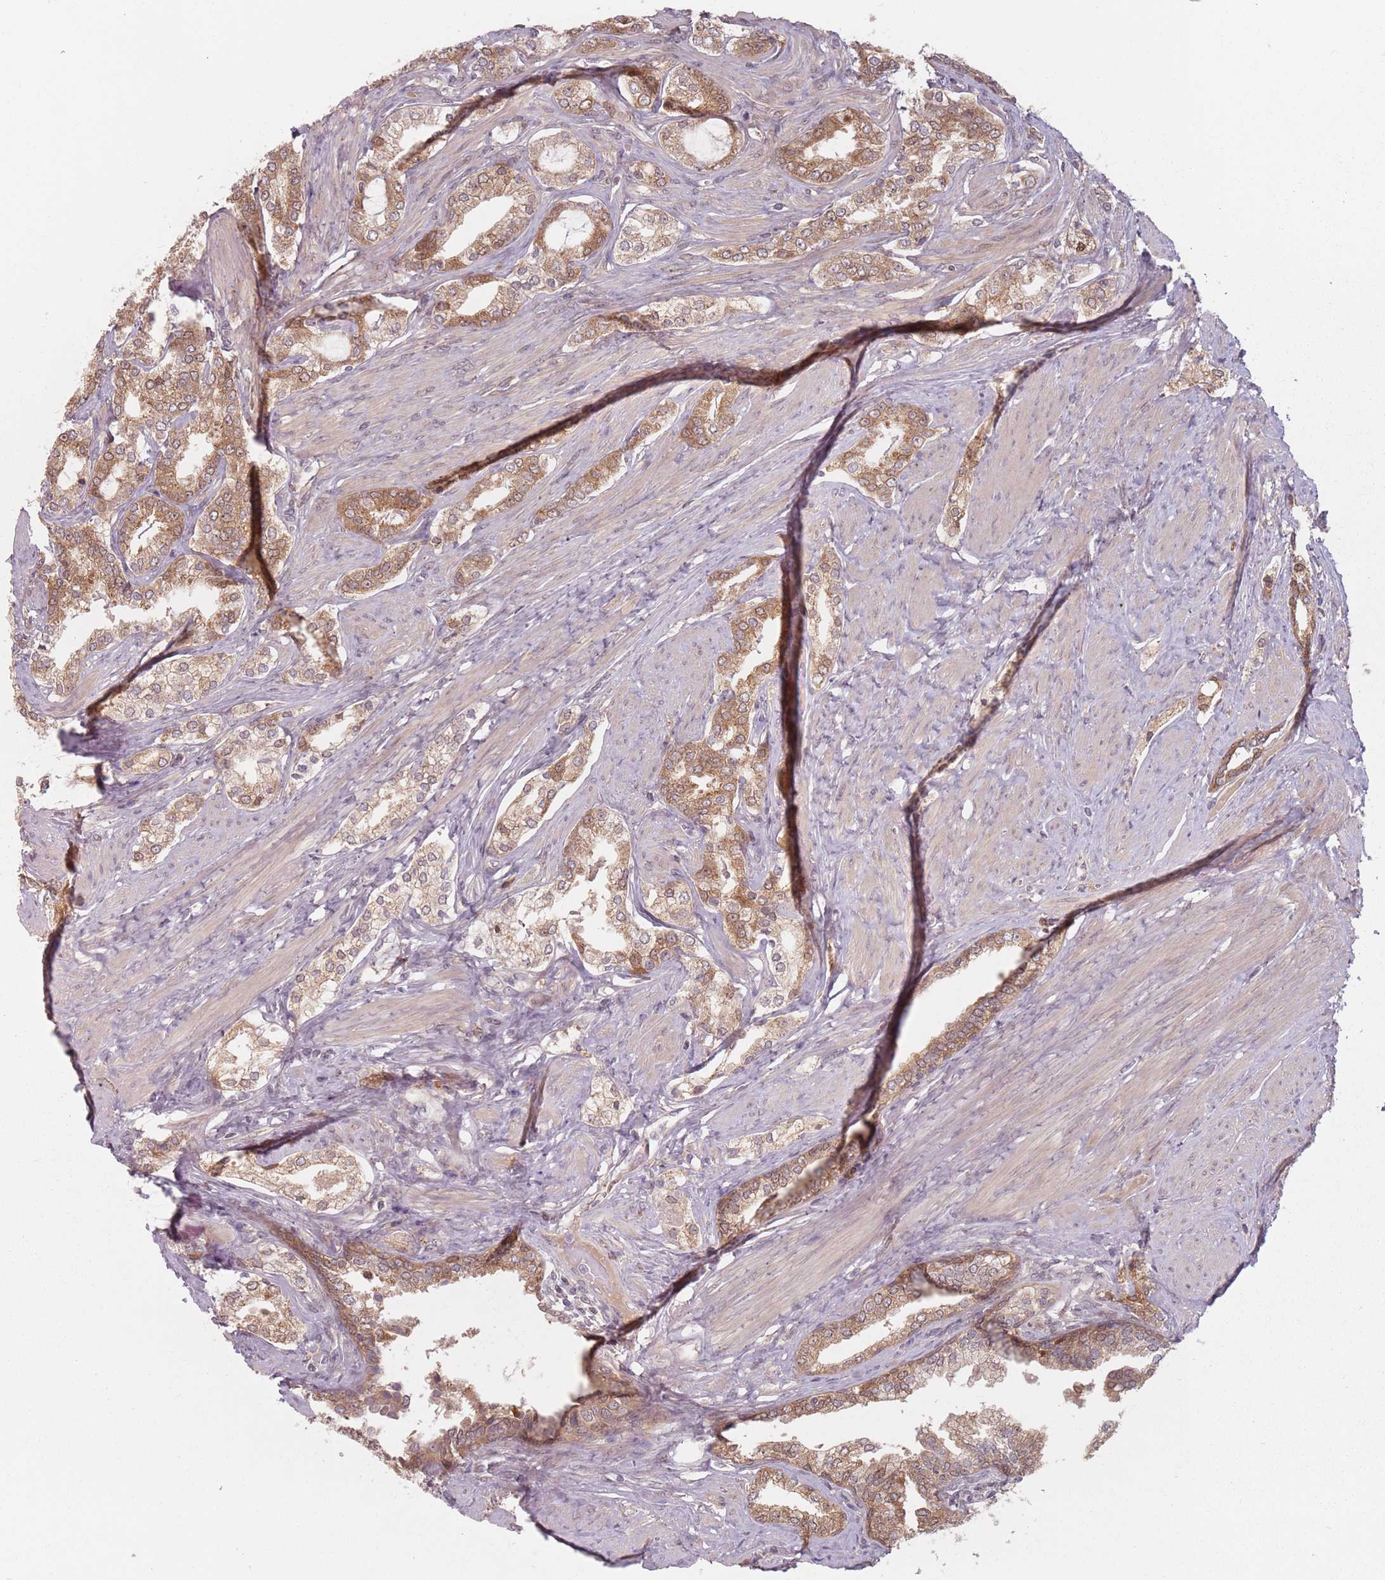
{"staining": {"intensity": "moderate", "quantity": ">75%", "location": "cytoplasmic/membranous"}, "tissue": "prostate cancer", "cell_type": "Tumor cells", "image_type": "cancer", "snomed": [{"axis": "morphology", "description": "Adenocarcinoma, High grade"}, {"axis": "topography", "description": "Prostate"}], "caption": "IHC (DAB) staining of prostate adenocarcinoma (high-grade) shows moderate cytoplasmic/membranous protein positivity in approximately >75% of tumor cells. The protein is shown in brown color, while the nuclei are stained blue.", "gene": "NAXE", "patient": {"sex": "male", "age": 71}}